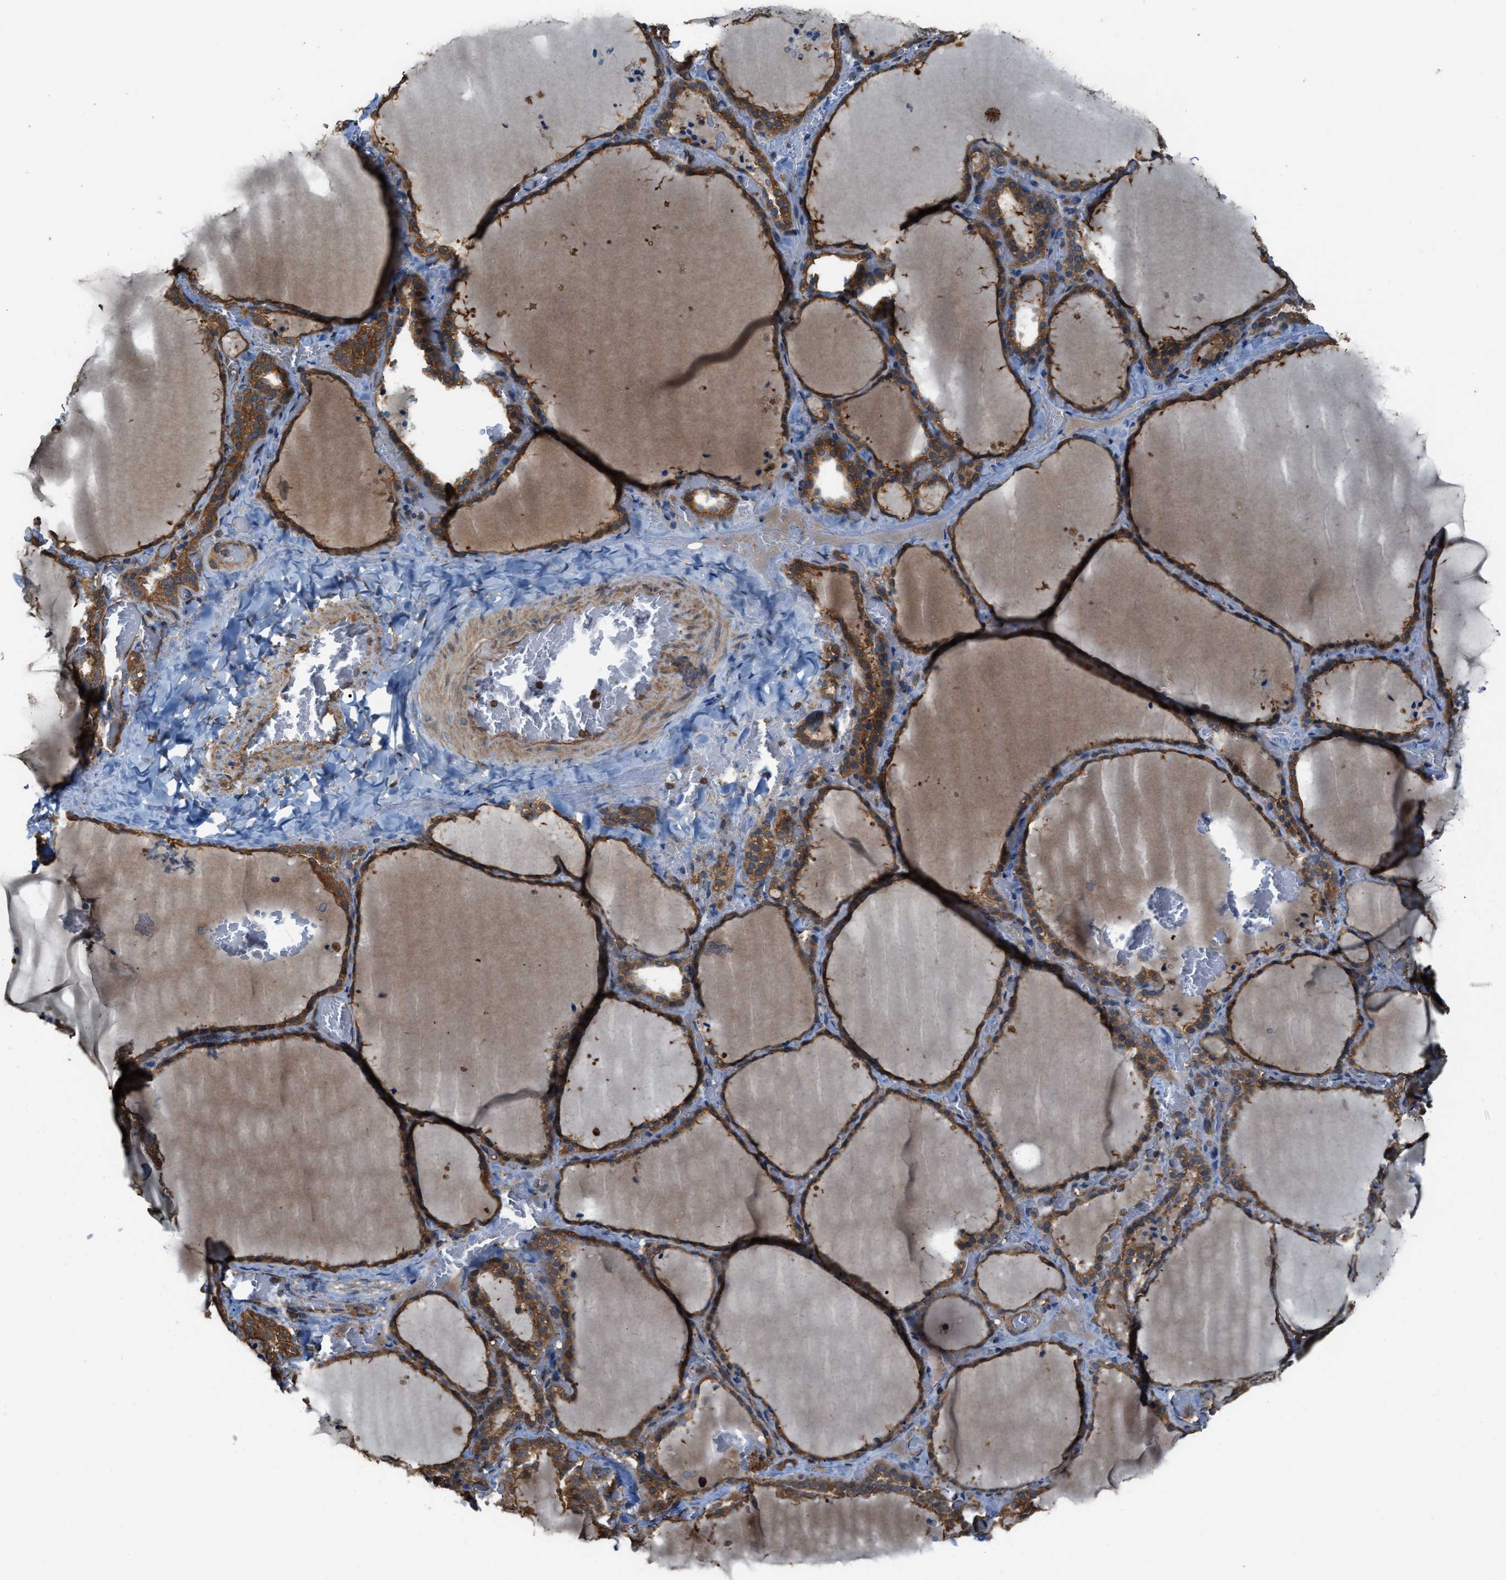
{"staining": {"intensity": "strong", "quantity": ">75%", "location": "cytoplasmic/membranous"}, "tissue": "thyroid gland", "cell_type": "Glandular cells", "image_type": "normal", "snomed": [{"axis": "morphology", "description": "Normal tissue, NOS"}, {"axis": "topography", "description": "Thyroid gland"}], "caption": "Brown immunohistochemical staining in benign thyroid gland reveals strong cytoplasmic/membranous positivity in about >75% of glandular cells.", "gene": "ATIC", "patient": {"sex": "female", "age": 22}}